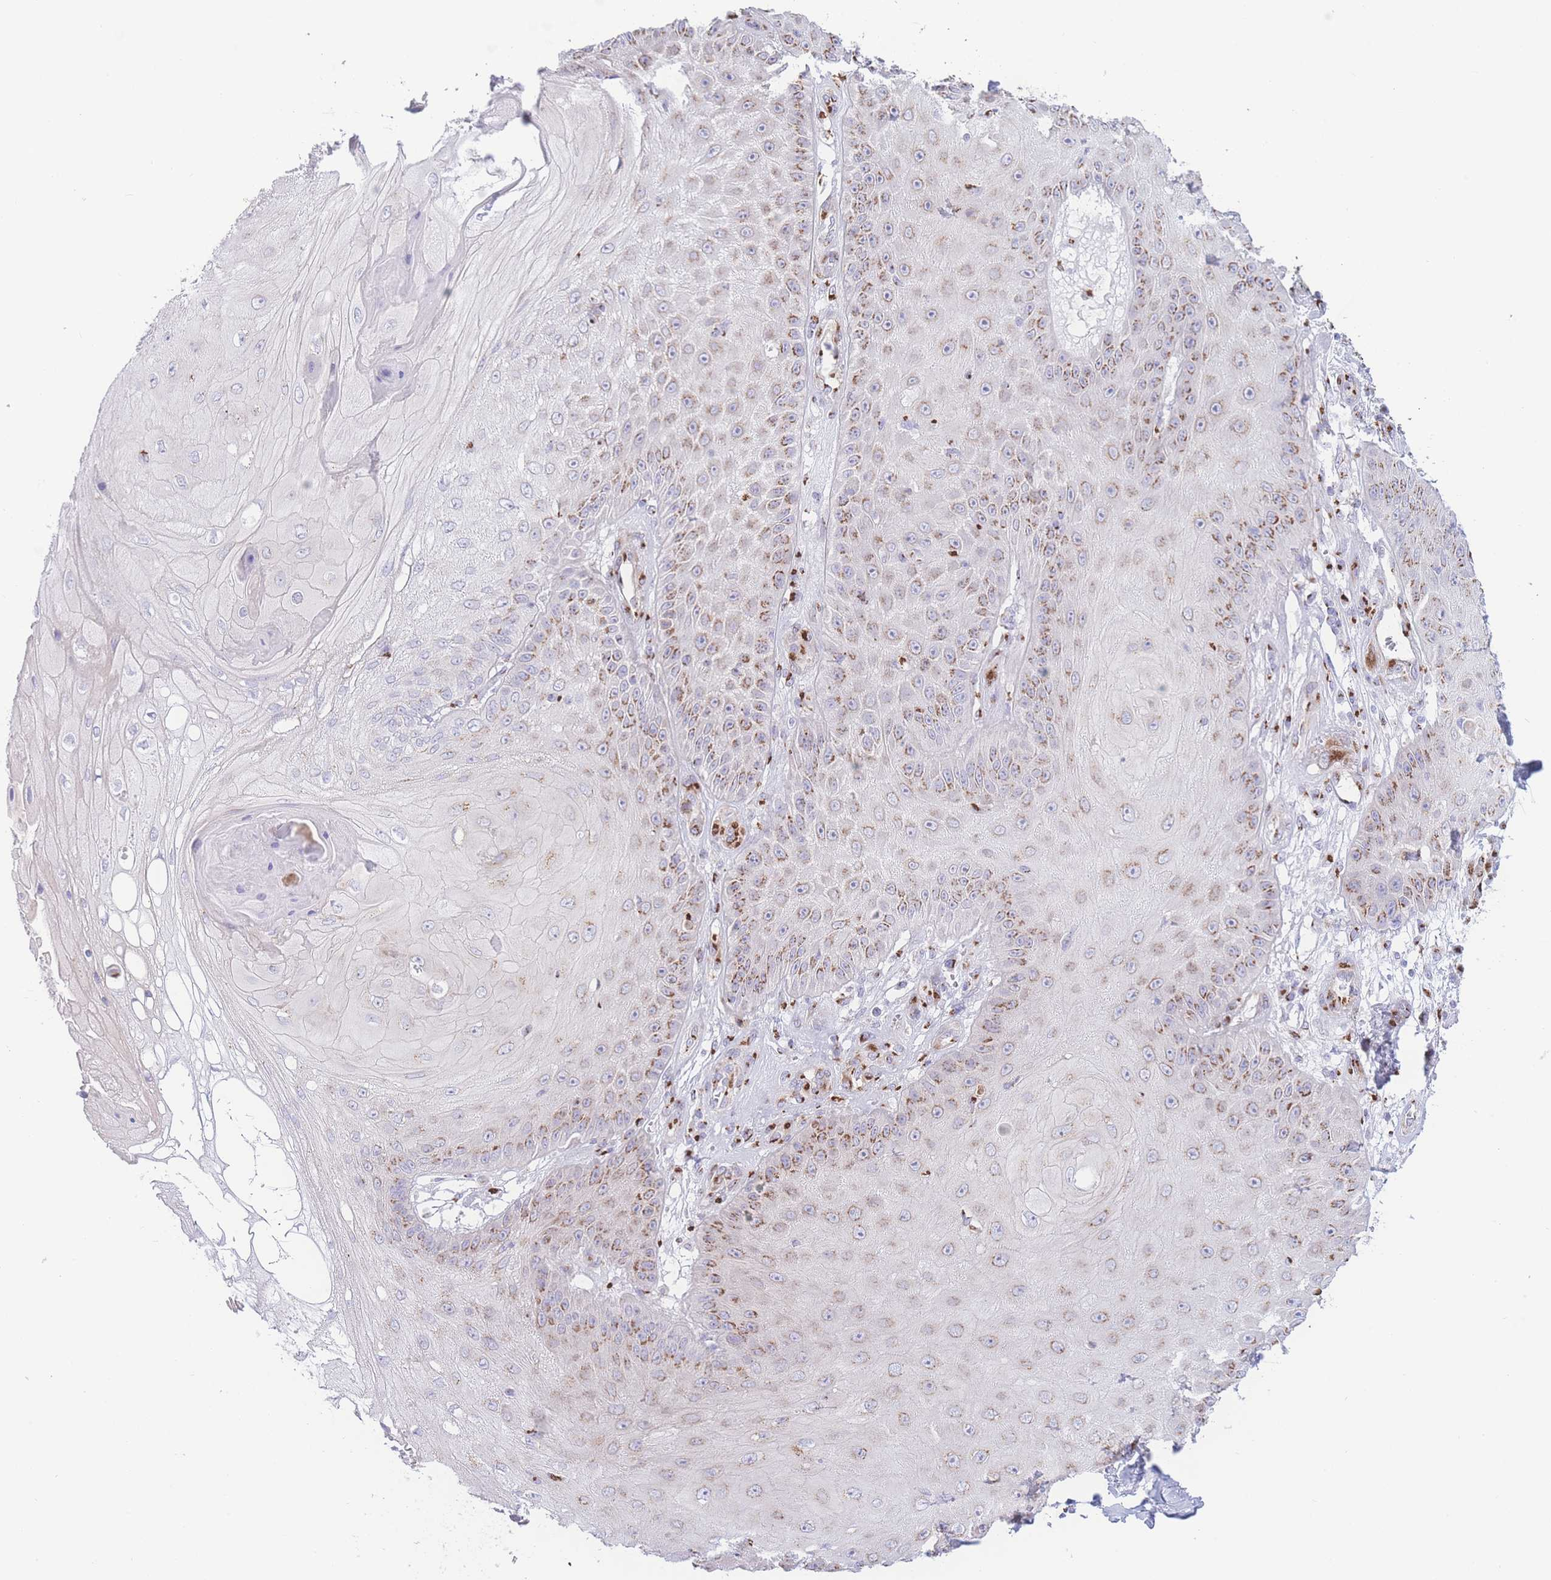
{"staining": {"intensity": "moderate", "quantity": "25%-75%", "location": "cytoplasmic/membranous"}, "tissue": "skin cancer", "cell_type": "Tumor cells", "image_type": "cancer", "snomed": [{"axis": "morphology", "description": "Squamous cell carcinoma, NOS"}, {"axis": "topography", "description": "Skin"}], "caption": "Immunohistochemical staining of skin squamous cell carcinoma shows medium levels of moderate cytoplasmic/membranous protein expression in approximately 25%-75% of tumor cells.", "gene": "GOLM2", "patient": {"sex": "male", "age": 70}}